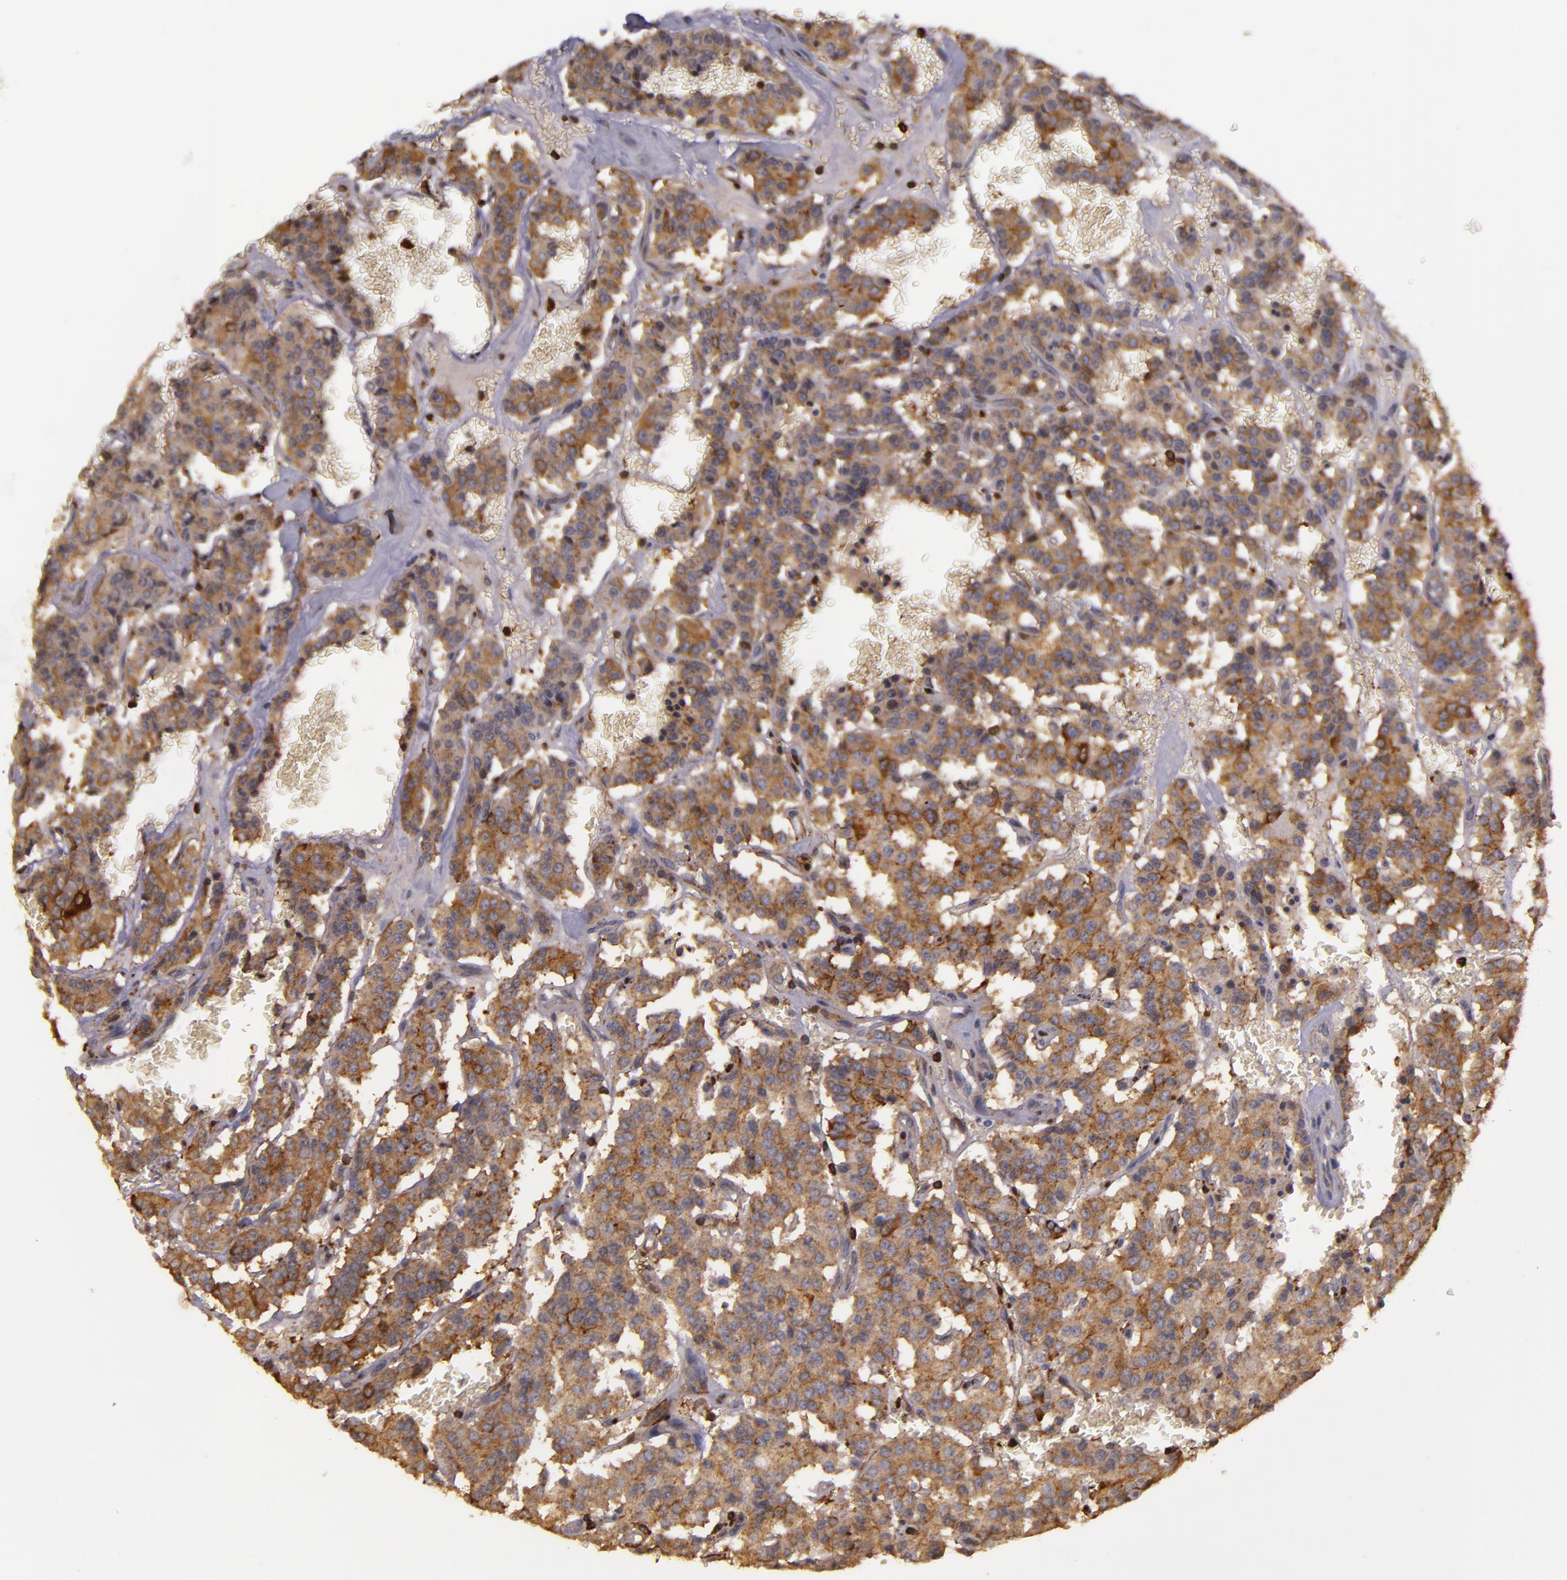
{"staining": {"intensity": "moderate", "quantity": ">75%", "location": "cytoplasmic/membranous"}, "tissue": "carcinoid", "cell_type": "Tumor cells", "image_type": "cancer", "snomed": [{"axis": "morphology", "description": "Carcinoid, malignant, NOS"}, {"axis": "topography", "description": "Bronchus"}], "caption": "Carcinoid stained with IHC shows moderate cytoplasmic/membranous expression in approximately >75% of tumor cells.", "gene": "SLC9A3R1", "patient": {"sex": "male", "age": 55}}